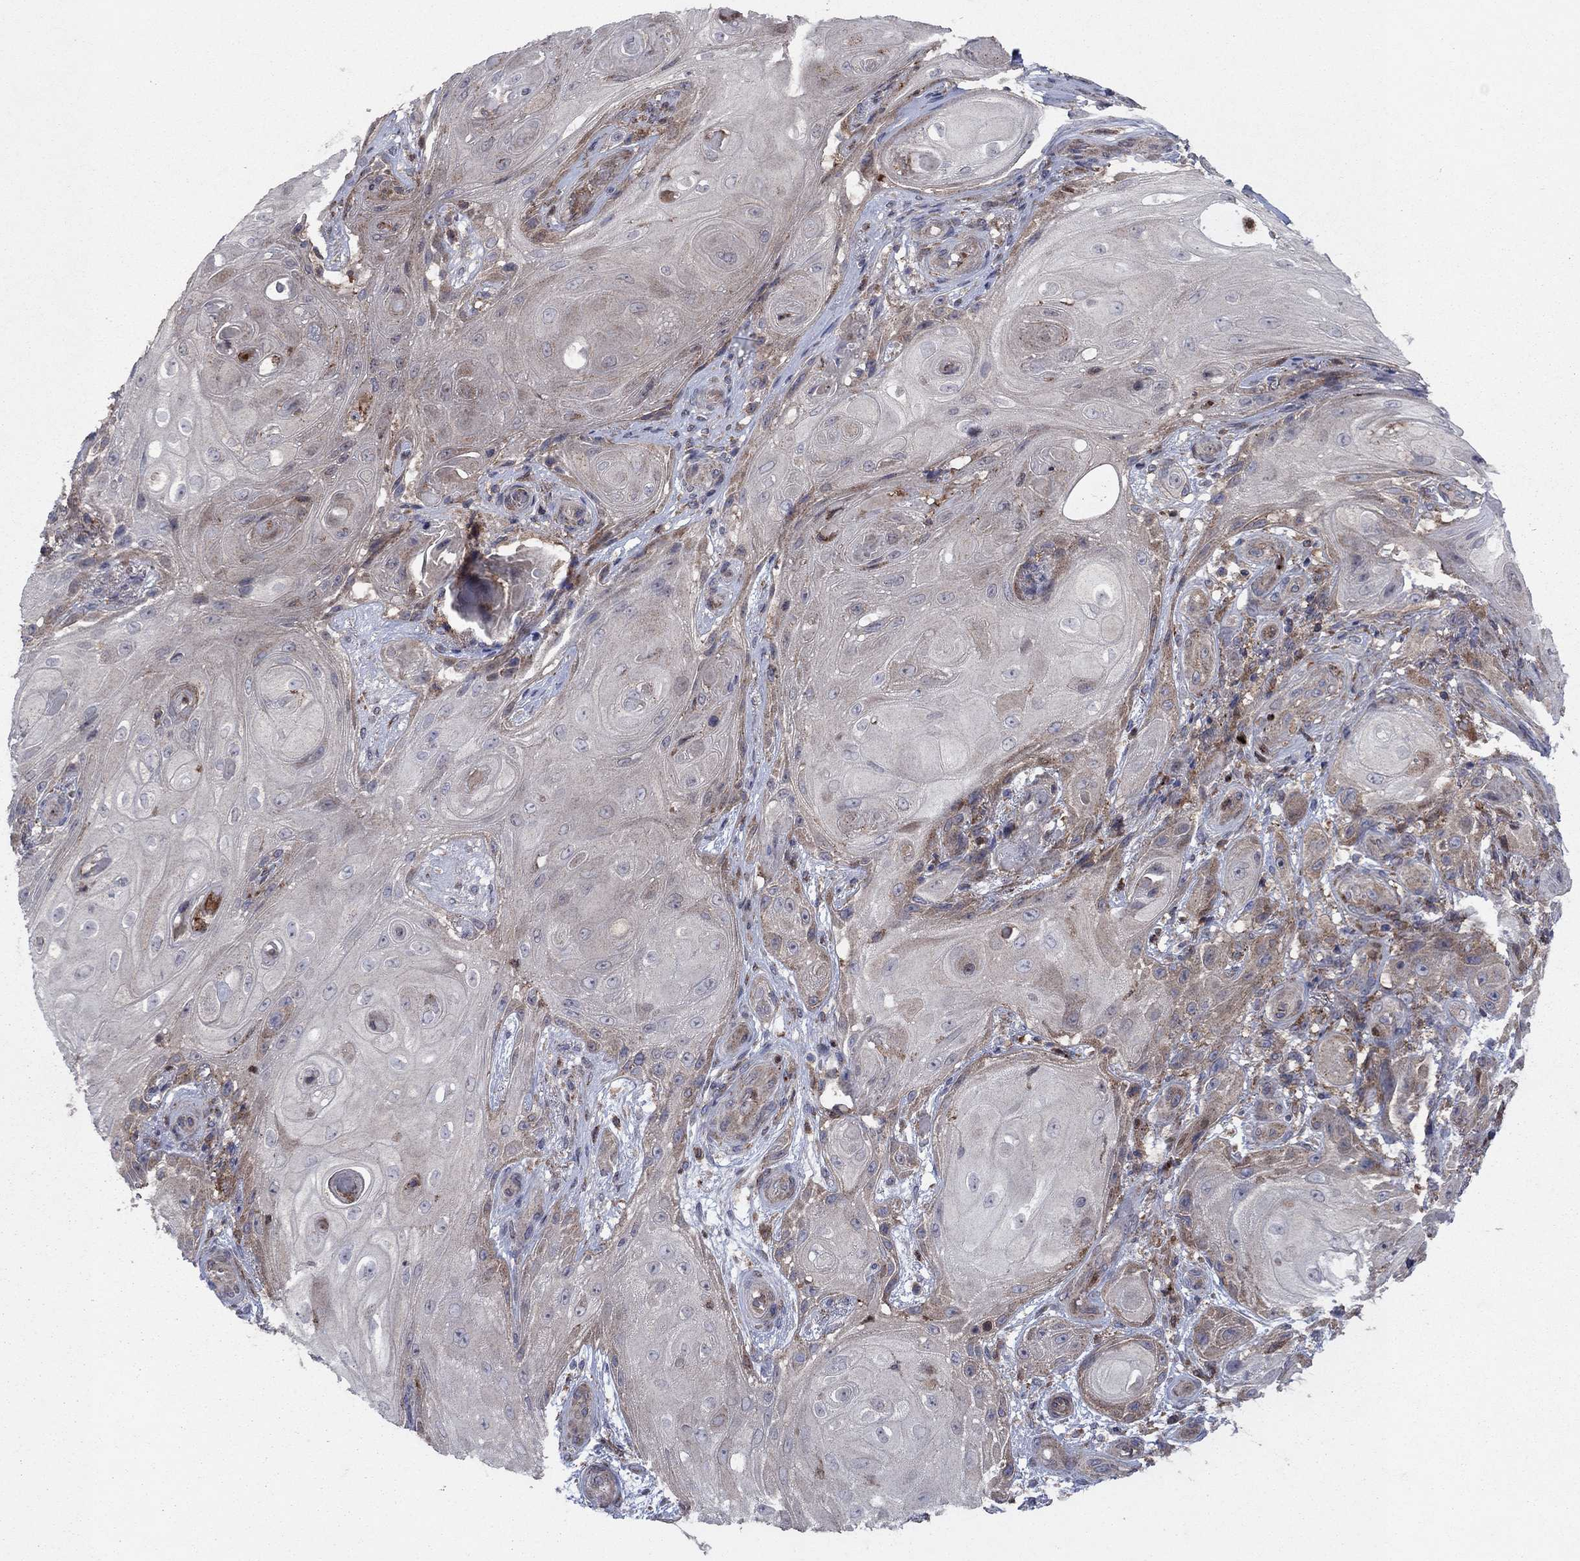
{"staining": {"intensity": "weak", "quantity": "25%-75%", "location": "cytoplasmic/membranous"}, "tissue": "skin cancer", "cell_type": "Tumor cells", "image_type": "cancer", "snomed": [{"axis": "morphology", "description": "Squamous cell carcinoma, NOS"}, {"axis": "topography", "description": "Skin"}], "caption": "Protein staining of skin cancer tissue shows weak cytoplasmic/membranous positivity in about 25%-75% of tumor cells. (DAB (3,3'-diaminobenzidine) IHC with brightfield microscopy, high magnification).", "gene": "MEA1", "patient": {"sex": "male", "age": 62}}